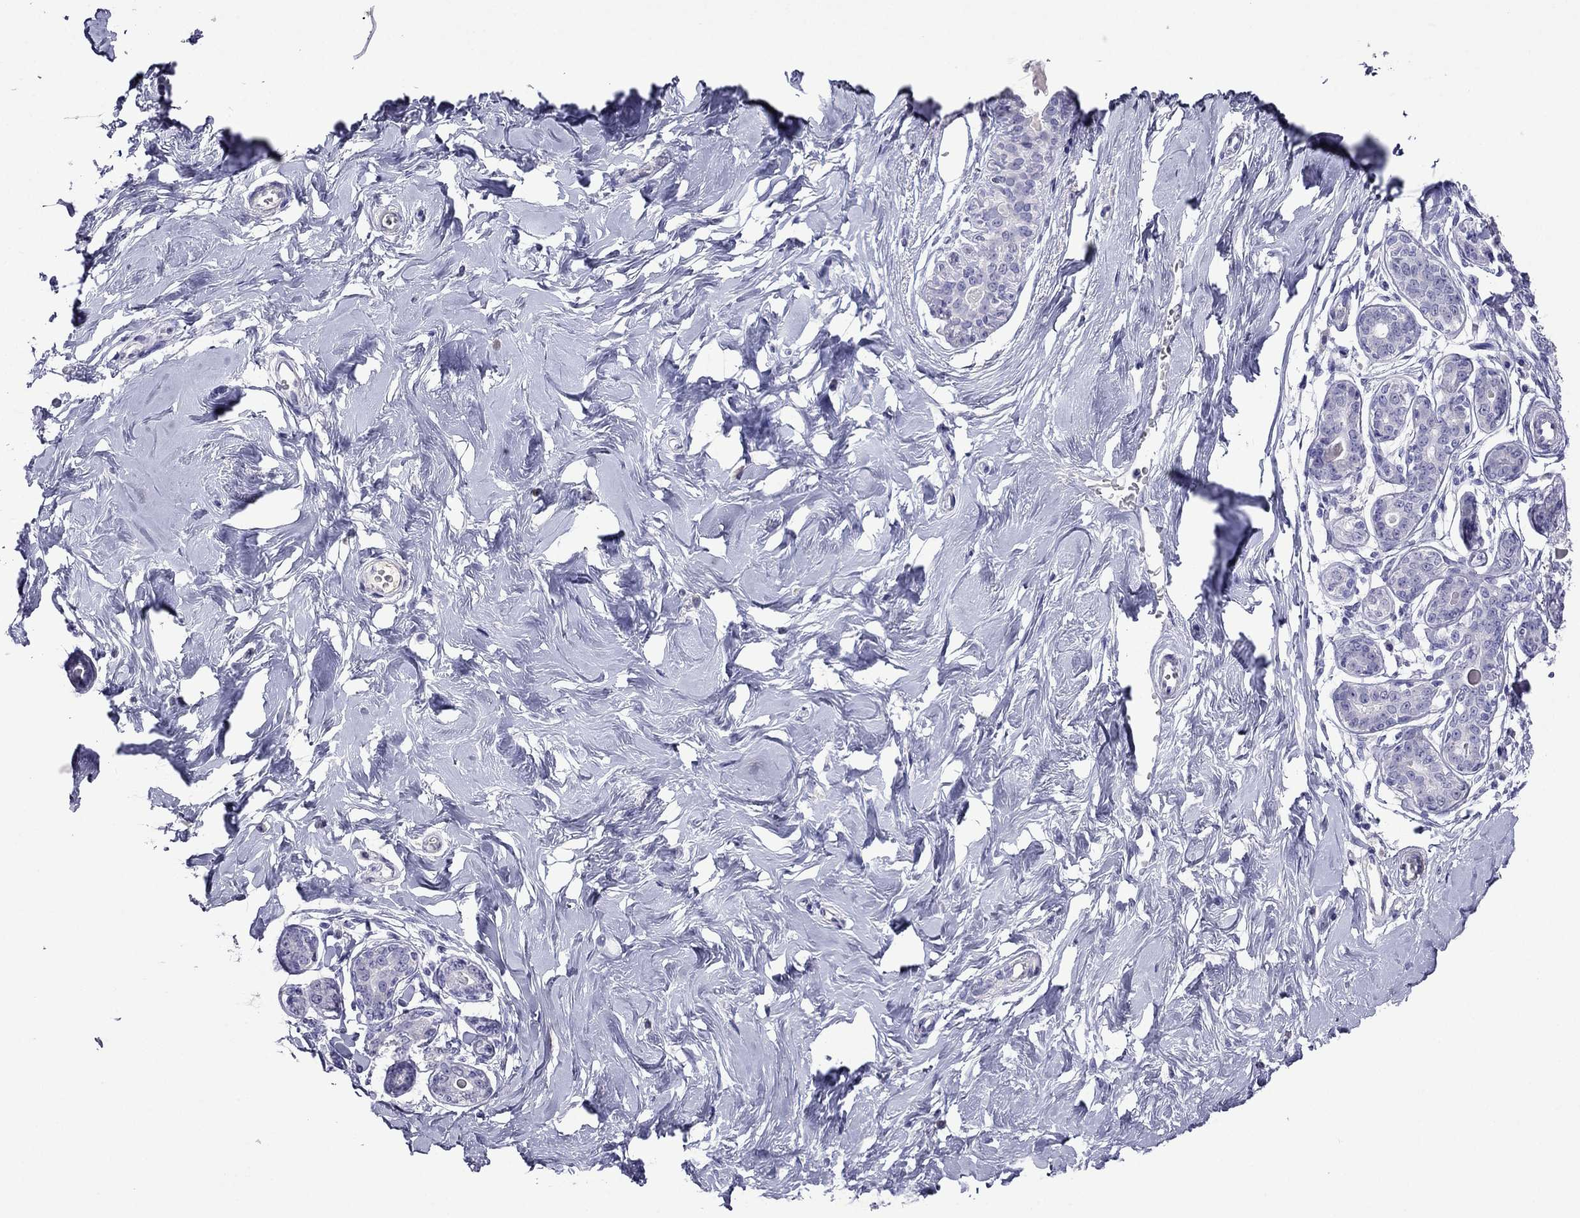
{"staining": {"intensity": "negative", "quantity": "none", "location": "none"}, "tissue": "breast", "cell_type": "Adipocytes", "image_type": "normal", "snomed": [{"axis": "morphology", "description": "Normal tissue, NOS"}, {"axis": "topography", "description": "Skin"}, {"axis": "topography", "description": "Breast"}], "caption": "DAB (3,3'-diaminobenzidine) immunohistochemical staining of unremarkable human breast shows no significant positivity in adipocytes.", "gene": "CDHR4", "patient": {"sex": "female", "age": 43}}